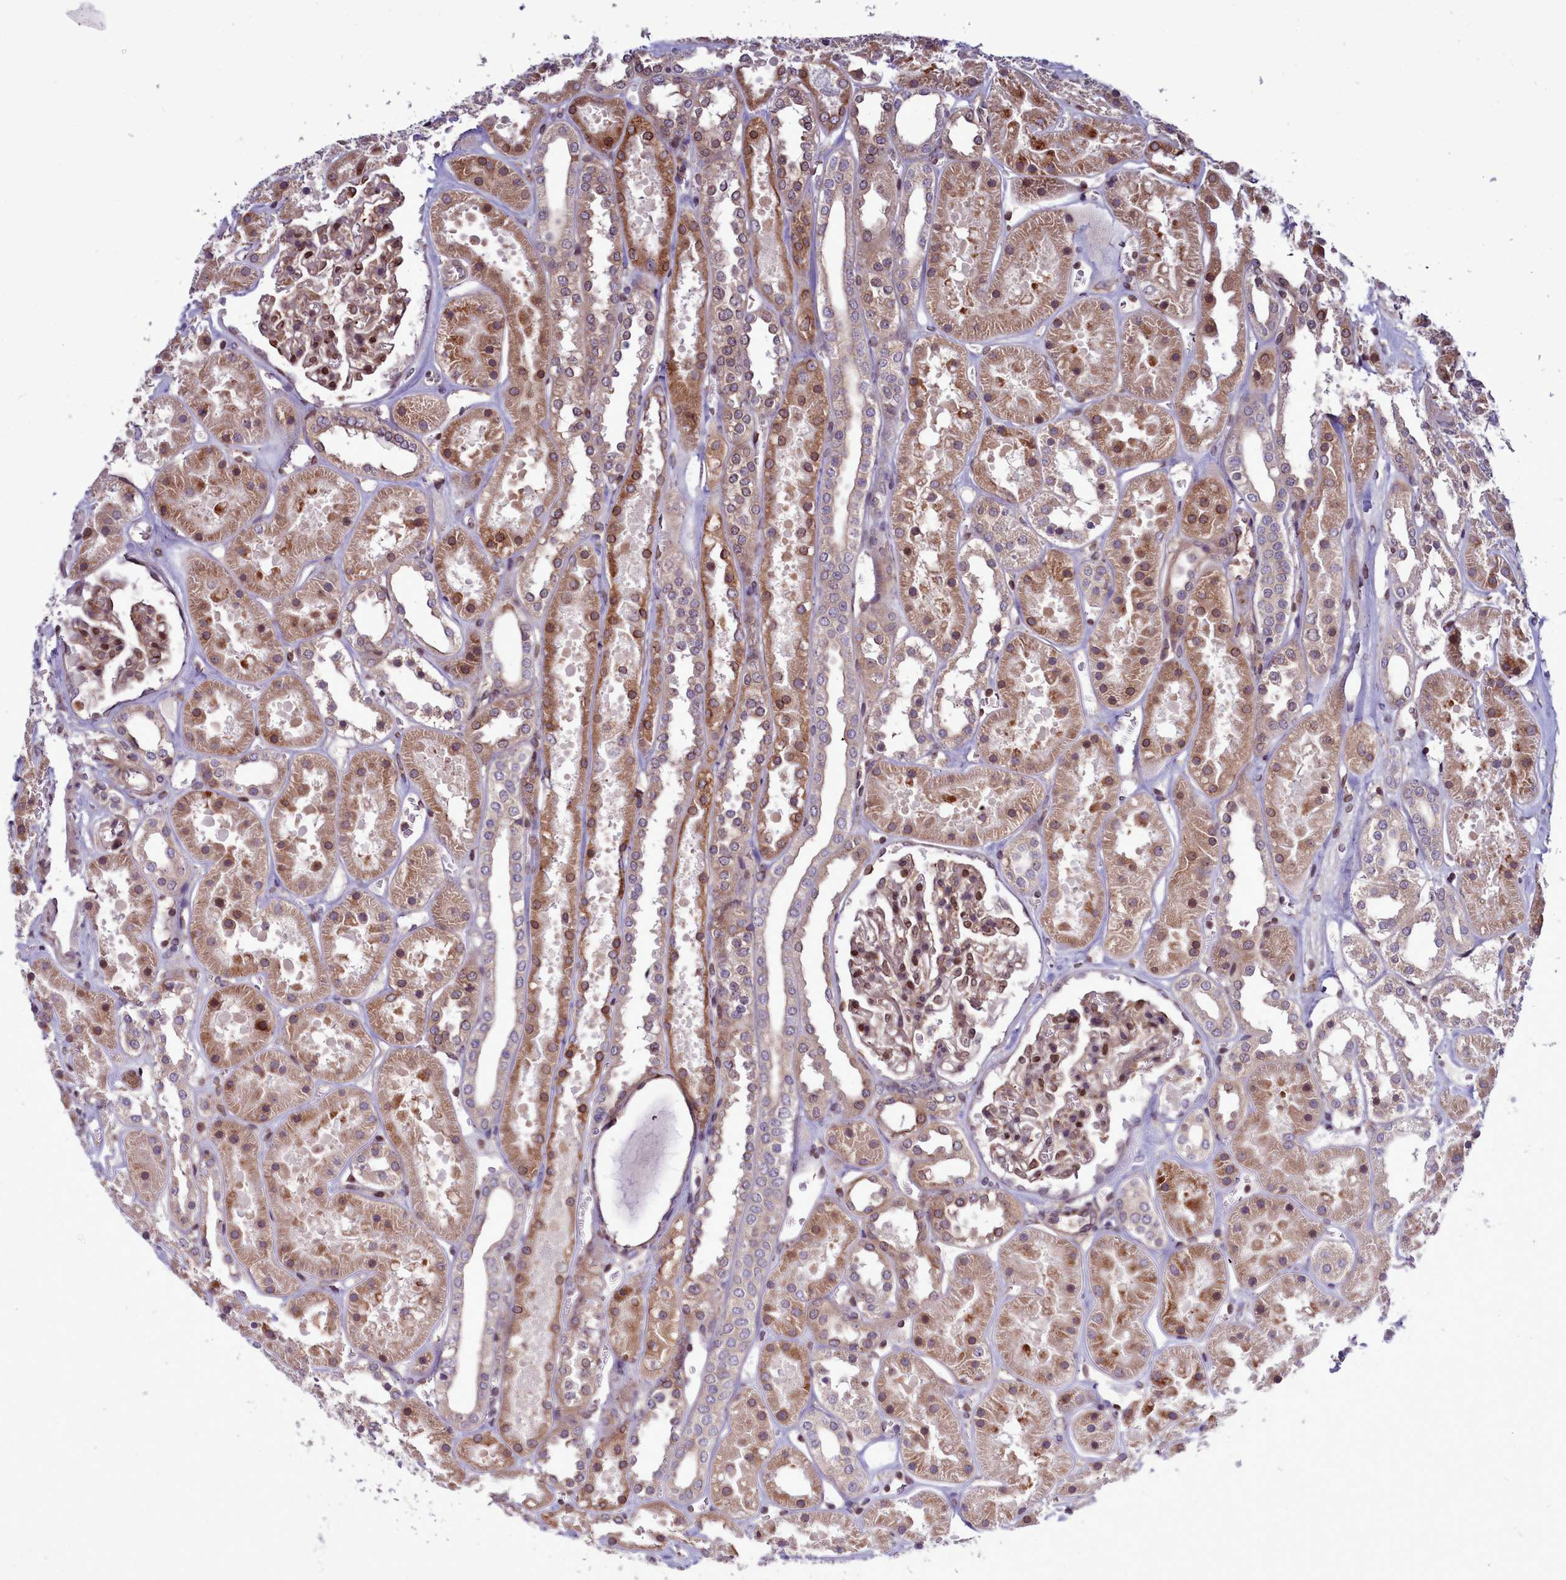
{"staining": {"intensity": "moderate", "quantity": ">75%", "location": "cytoplasmic/membranous"}, "tissue": "kidney", "cell_type": "Cells in glomeruli", "image_type": "normal", "snomed": [{"axis": "morphology", "description": "Normal tissue, NOS"}, {"axis": "topography", "description": "Kidney"}], "caption": "DAB immunohistochemical staining of normal kidney shows moderate cytoplasmic/membranous protein positivity in approximately >75% of cells in glomeruli. Immunohistochemistry (ihc) stains the protein of interest in brown and the nuclei are stained blue.", "gene": "RAPGEF4", "patient": {"sex": "female", "age": 41}}